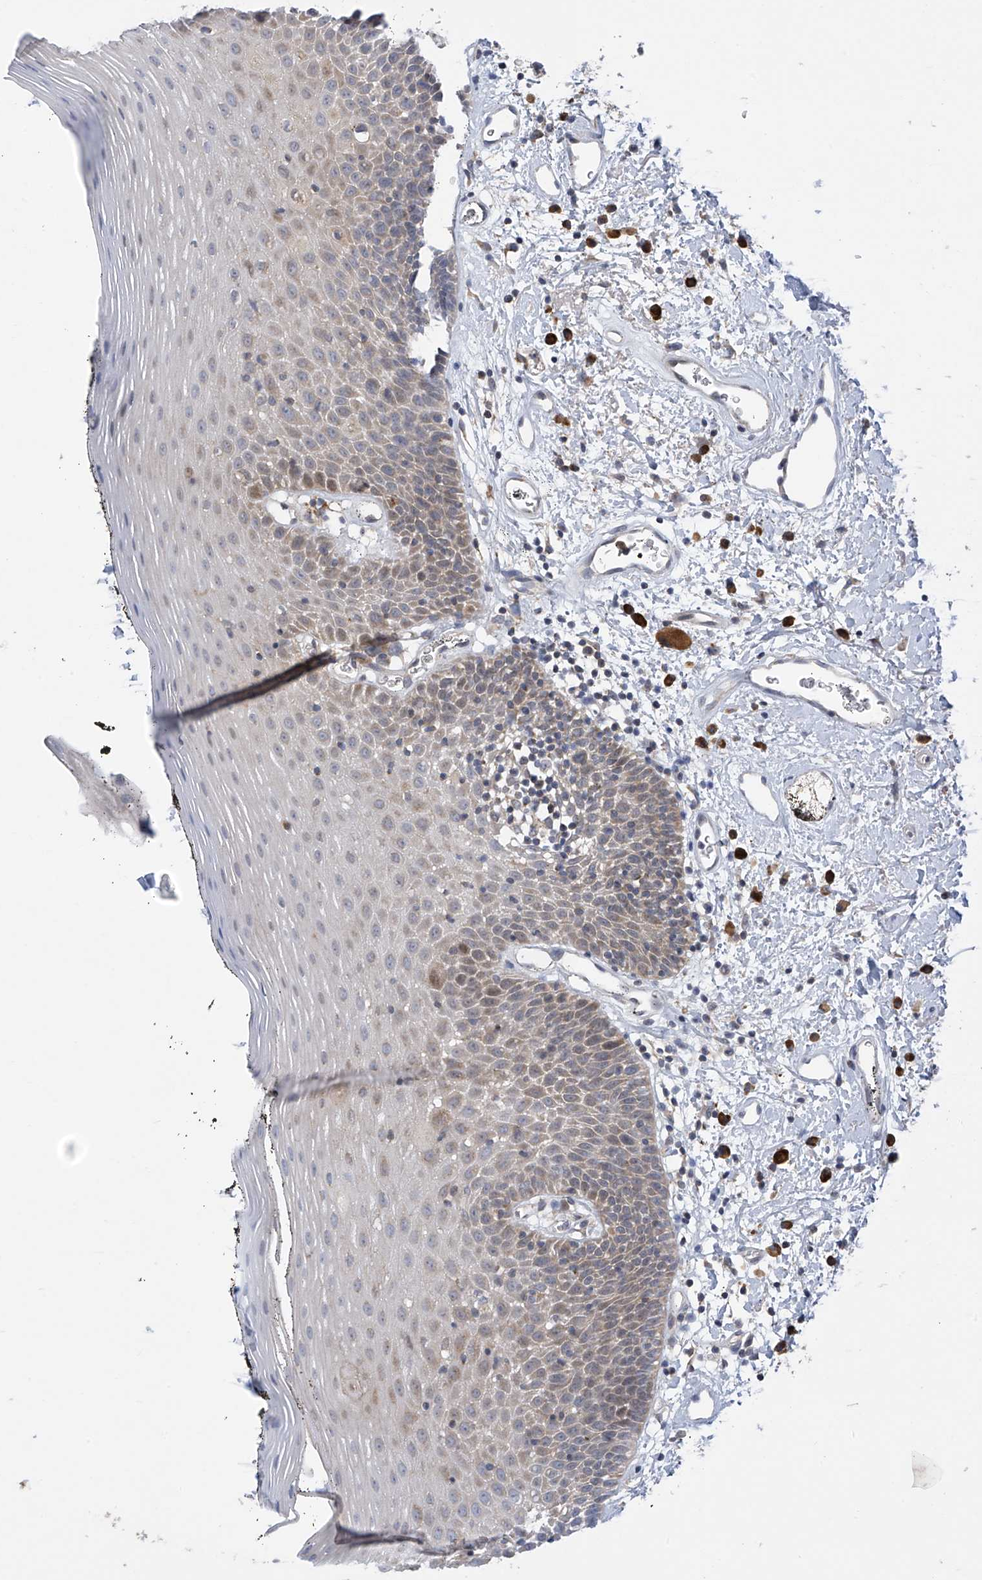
{"staining": {"intensity": "weak", "quantity": "25%-75%", "location": "cytoplasmic/membranous"}, "tissue": "oral mucosa", "cell_type": "Squamous epithelial cells", "image_type": "normal", "snomed": [{"axis": "morphology", "description": "Normal tissue, NOS"}, {"axis": "topography", "description": "Oral tissue"}], "caption": "A low amount of weak cytoplasmic/membranous expression is identified in approximately 25%-75% of squamous epithelial cells in normal oral mucosa.", "gene": "SLCO4A1", "patient": {"sex": "male", "age": 74}}